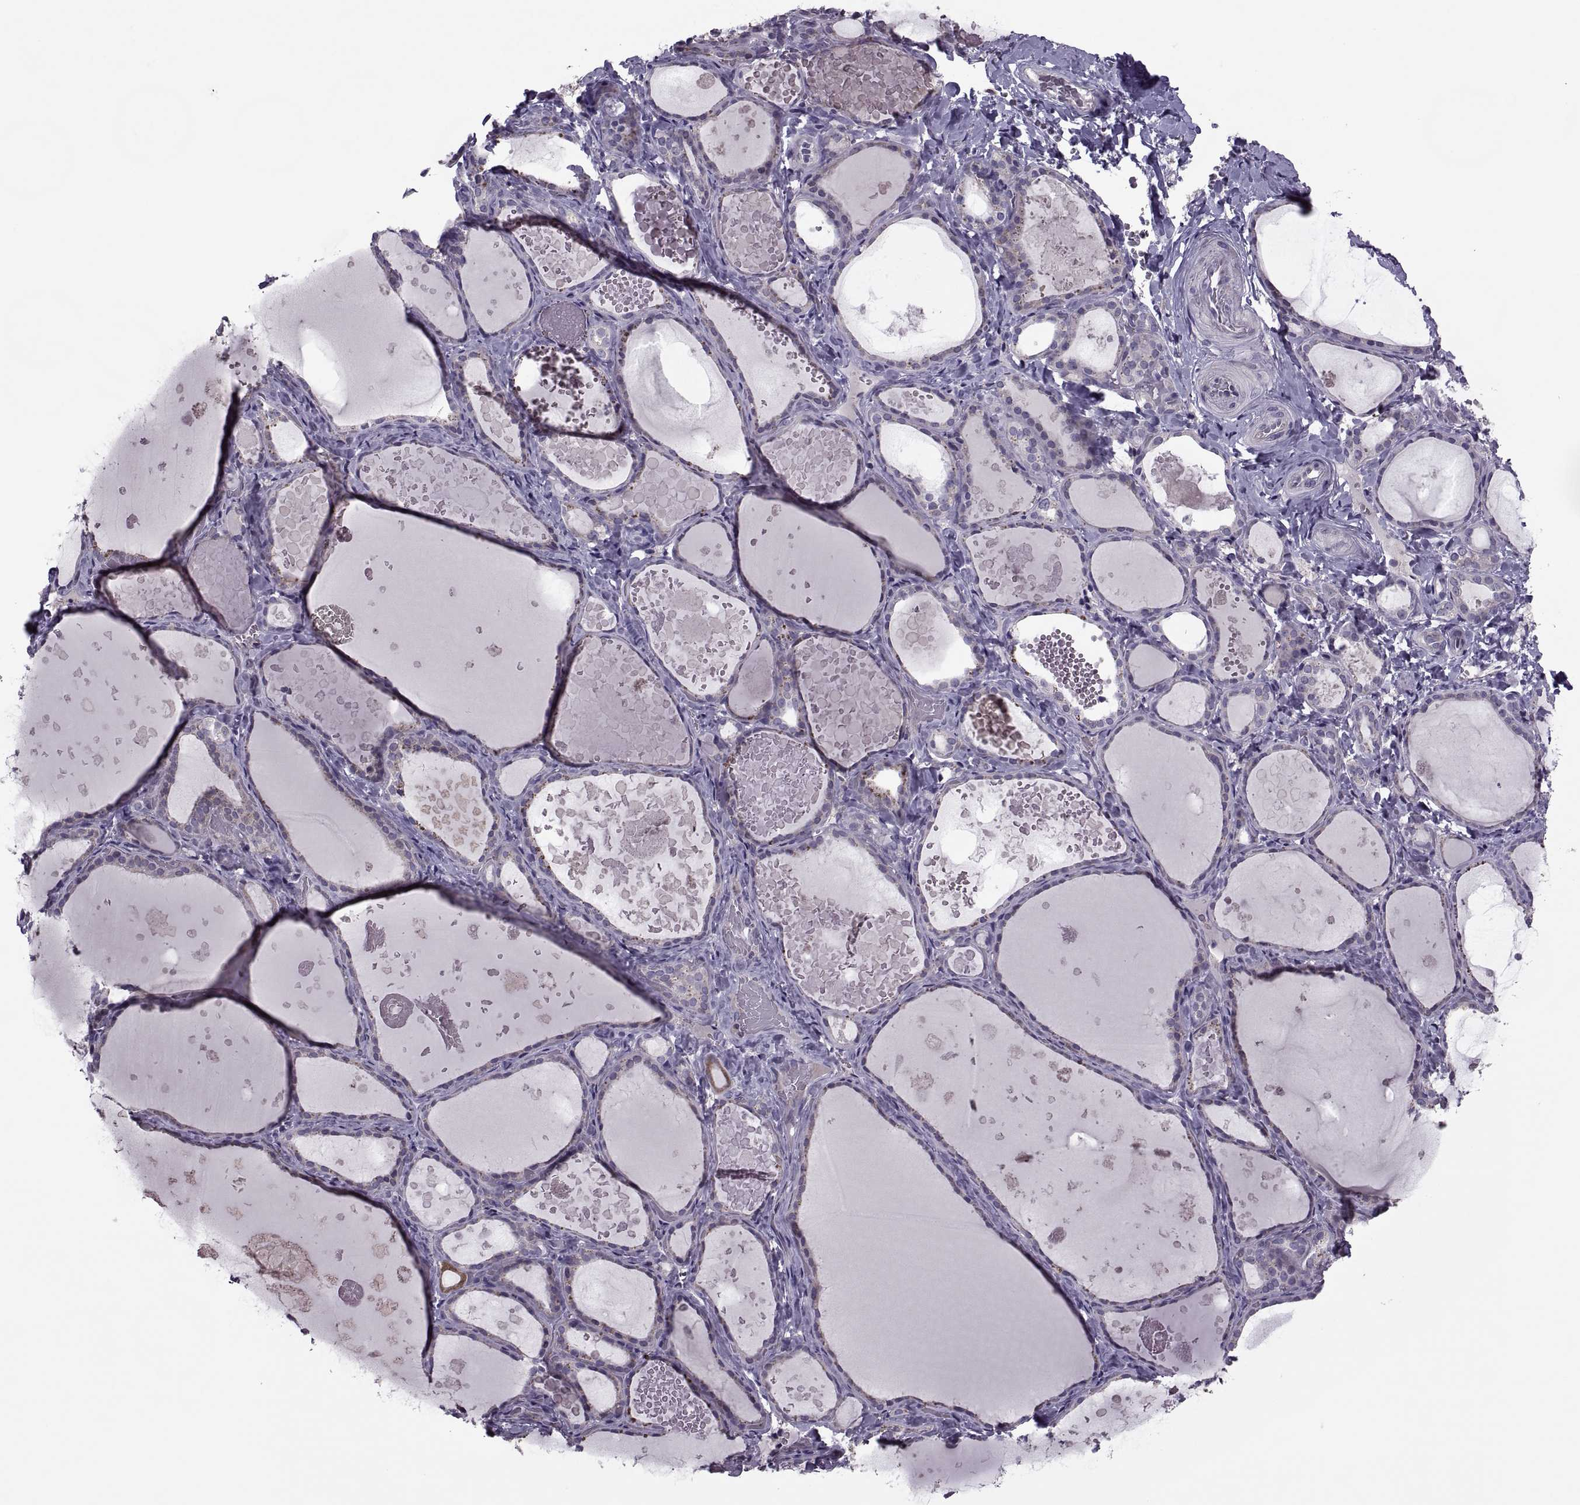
{"staining": {"intensity": "negative", "quantity": "none", "location": "none"}, "tissue": "thyroid gland", "cell_type": "Glandular cells", "image_type": "normal", "snomed": [{"axis": "morphology", "description": "Normal tissue, NOS"}, {"axis": "topography", "description": "Thyroid gland"}], "caption": "DAB (3,3'-diaminobenzidine) immunohistochemical staining of unremarkable thyroid gland displays no significant expression in glandular cells.", "gene": "ODF3", "patient": {"sex": "female", "age": 56}}